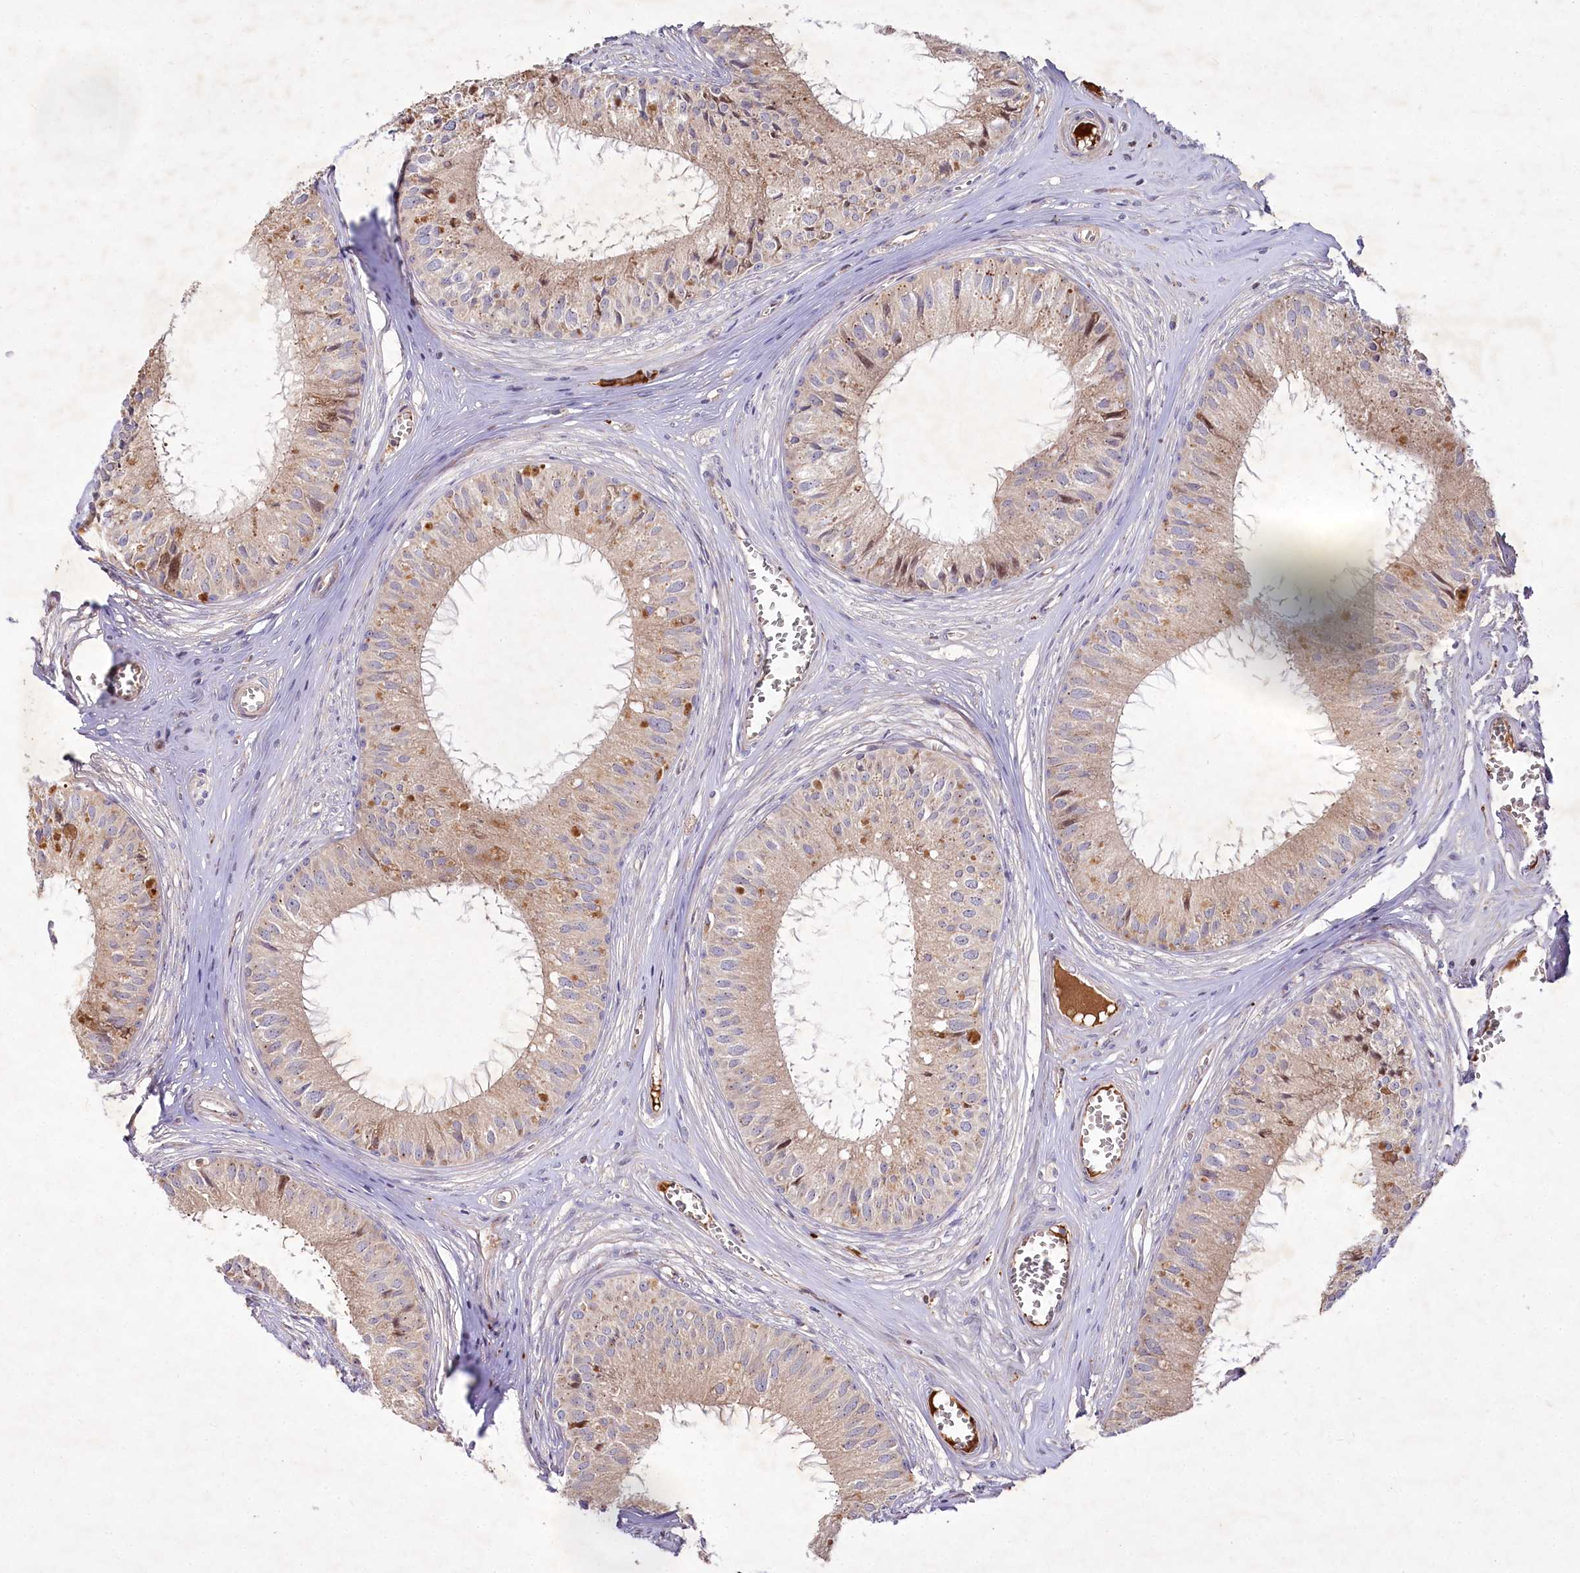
{"staining": {"intensity": "moderate", "quantity": "25%-75%", "location": "cytoplasmic/membranous"}, "tissue": "epididymis", "cell_type": "Glandular cells", "image_type": "normal", "snomed": [{"axis": "morphology", "description": "Normal tissue, NOS"}, {"axis": "topography", "description": "Epididymis"}], "caption": "High-power microscopy captured an immunohistochemistry photomicrograph of normal epididymis, revealing moderate cytoplasmic/membranous expression in about 25%-75% of glandular cells.", "gene": "PSTK", "patient": {"sex": "male", "age": 36}}